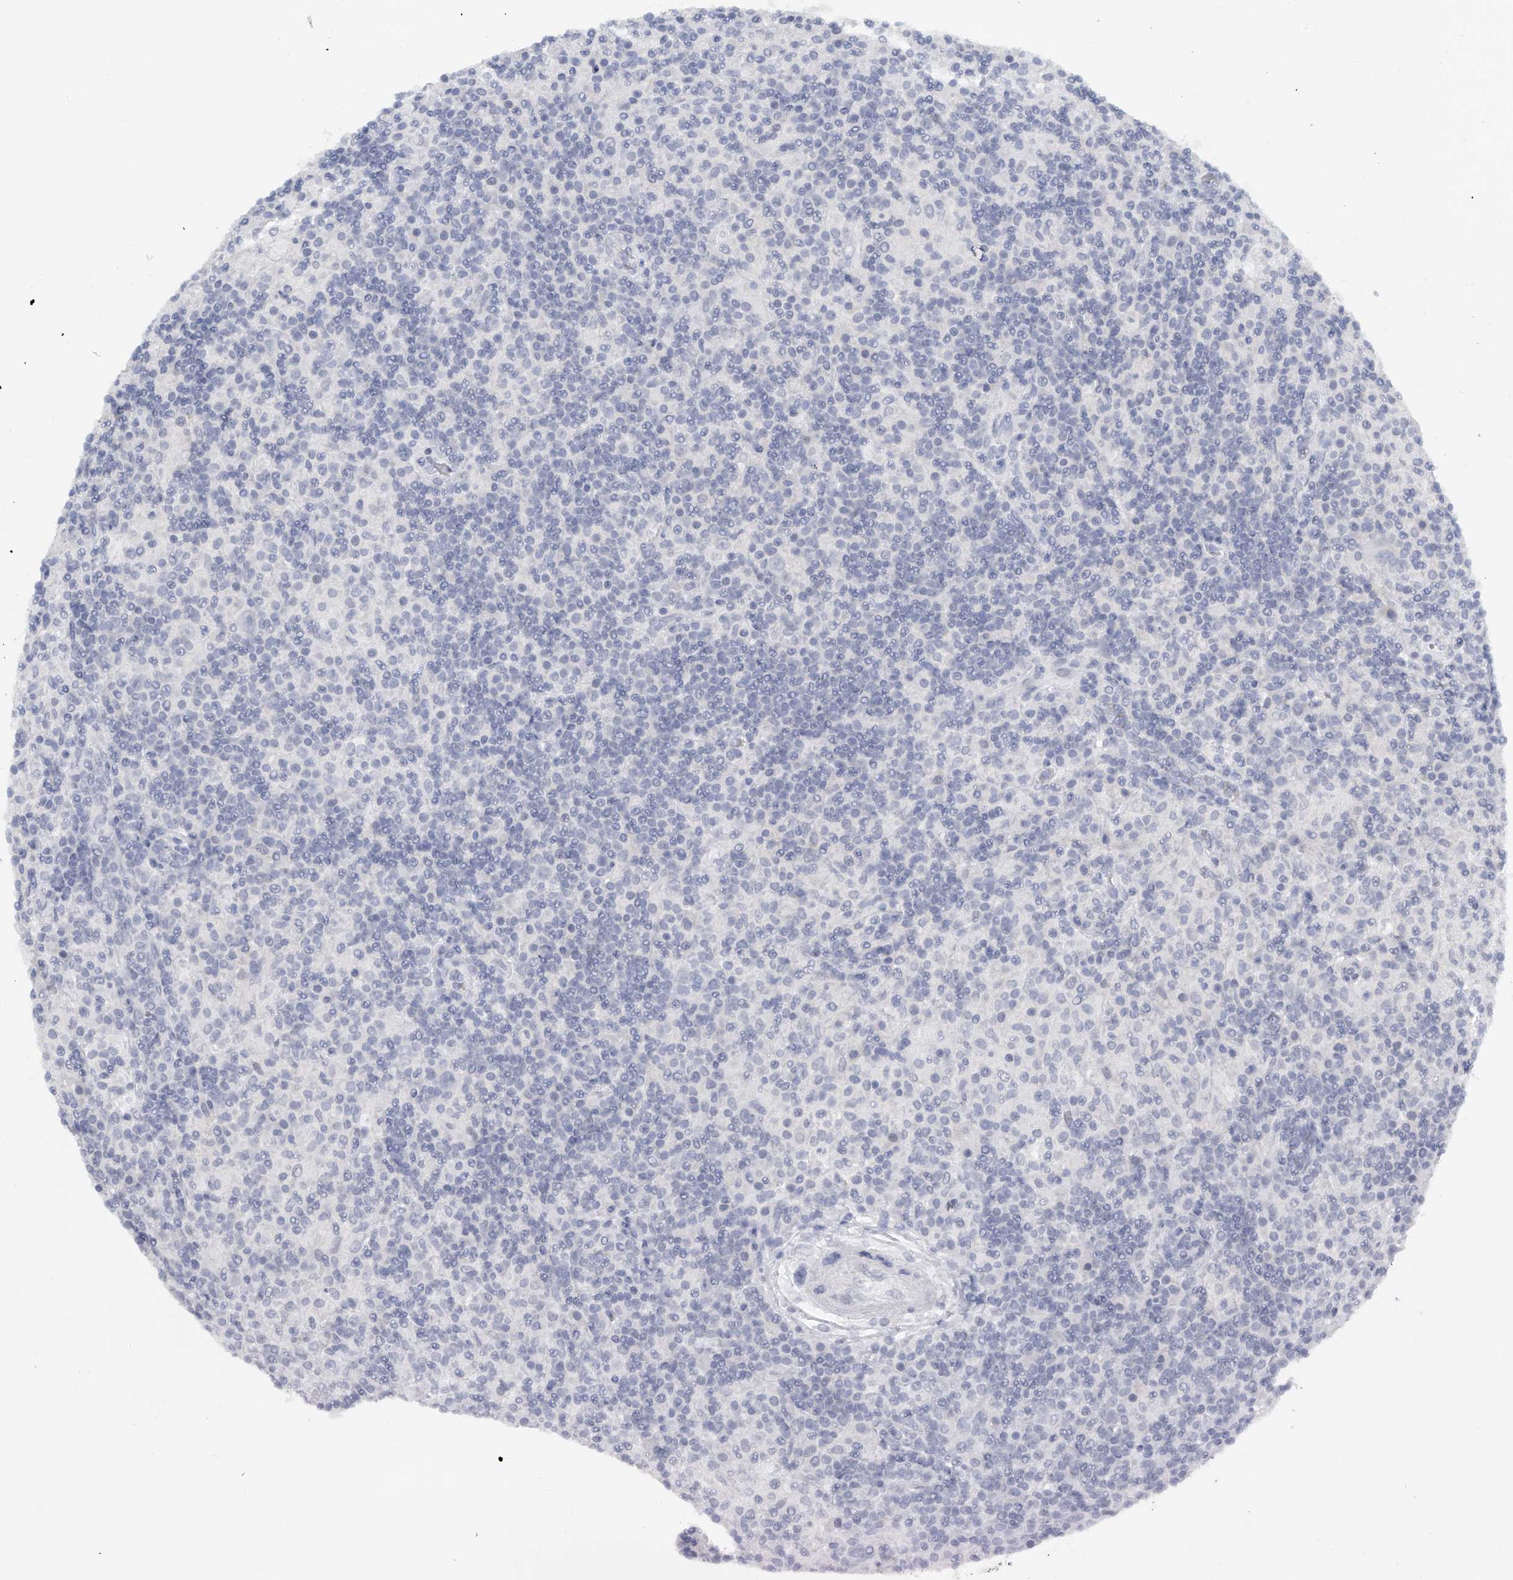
{"staining": {"intensity": "negative", "quantity": "none", "location": "none"}, "tissue": "lymphoma", "cell_type": "Tumor cells", "image_type": "cancer", "snomed": [{"axis": "morphology", "description": "Hodgkin's disease, NOS"}, {"axis": "topography", "description": "Lymph node"}], "caption": "Hodgkin's disease stained for a protein using immunohistochemistry shows no staining tumor cells.", "gene": "FAT2", "patient": {"sex": "male", "age": 70}}